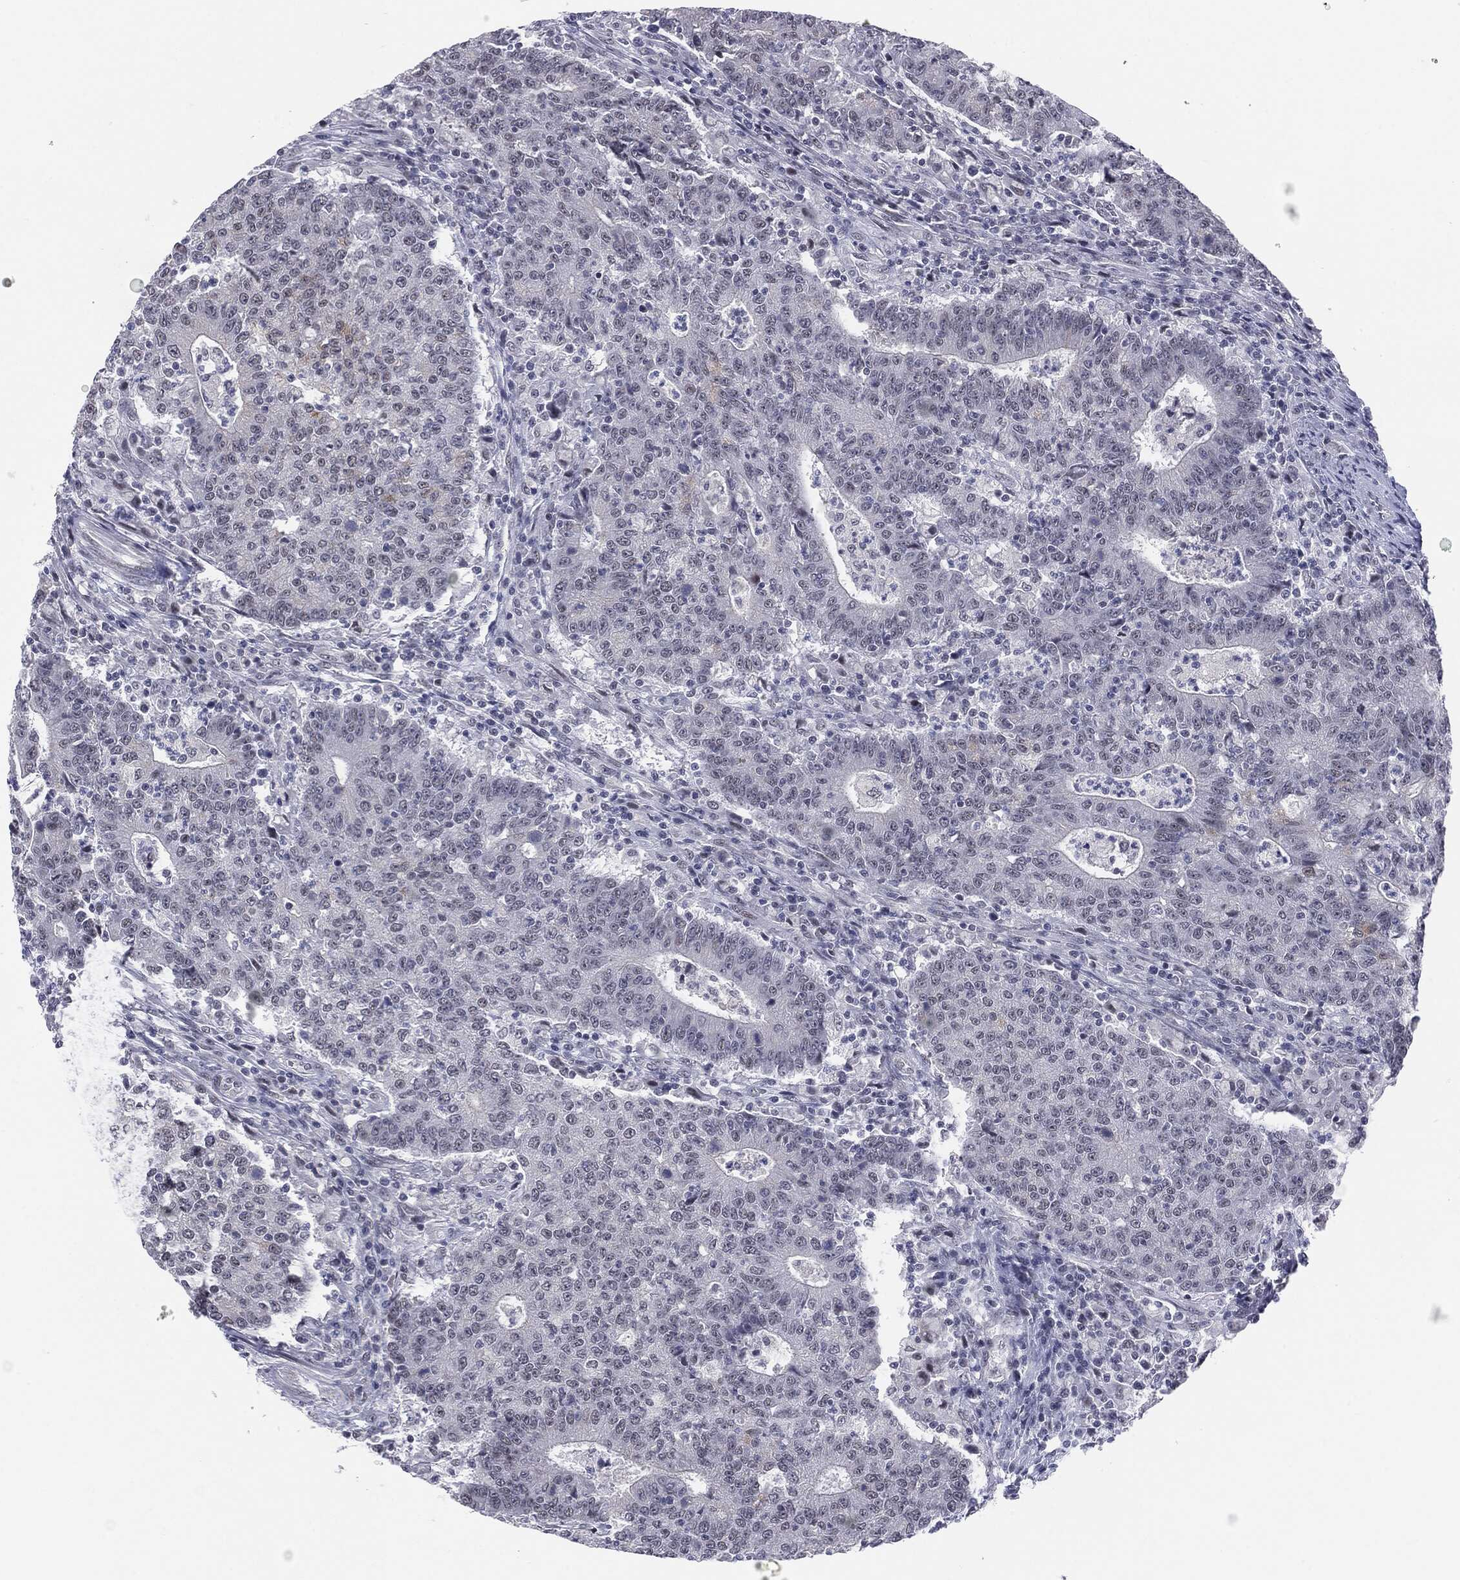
{"staining": {"intensity": "negative", "quantity": "none", "location": "none"}, "tissue": "colorectal cancer", "cell_type": "Tumor cells", "image_type": "cancer", "snomed": [{"axis": "morphology", "description": "Adenocarcinoma, NOS"}, {"axis": "topography", "description": "Colon"}], "caption": "Tumor cells are negative for brown protein staining in colorectal adenocarcinoma.", "gene": "SLC5A5", "patient": {"sex": "female", "age": 75}}